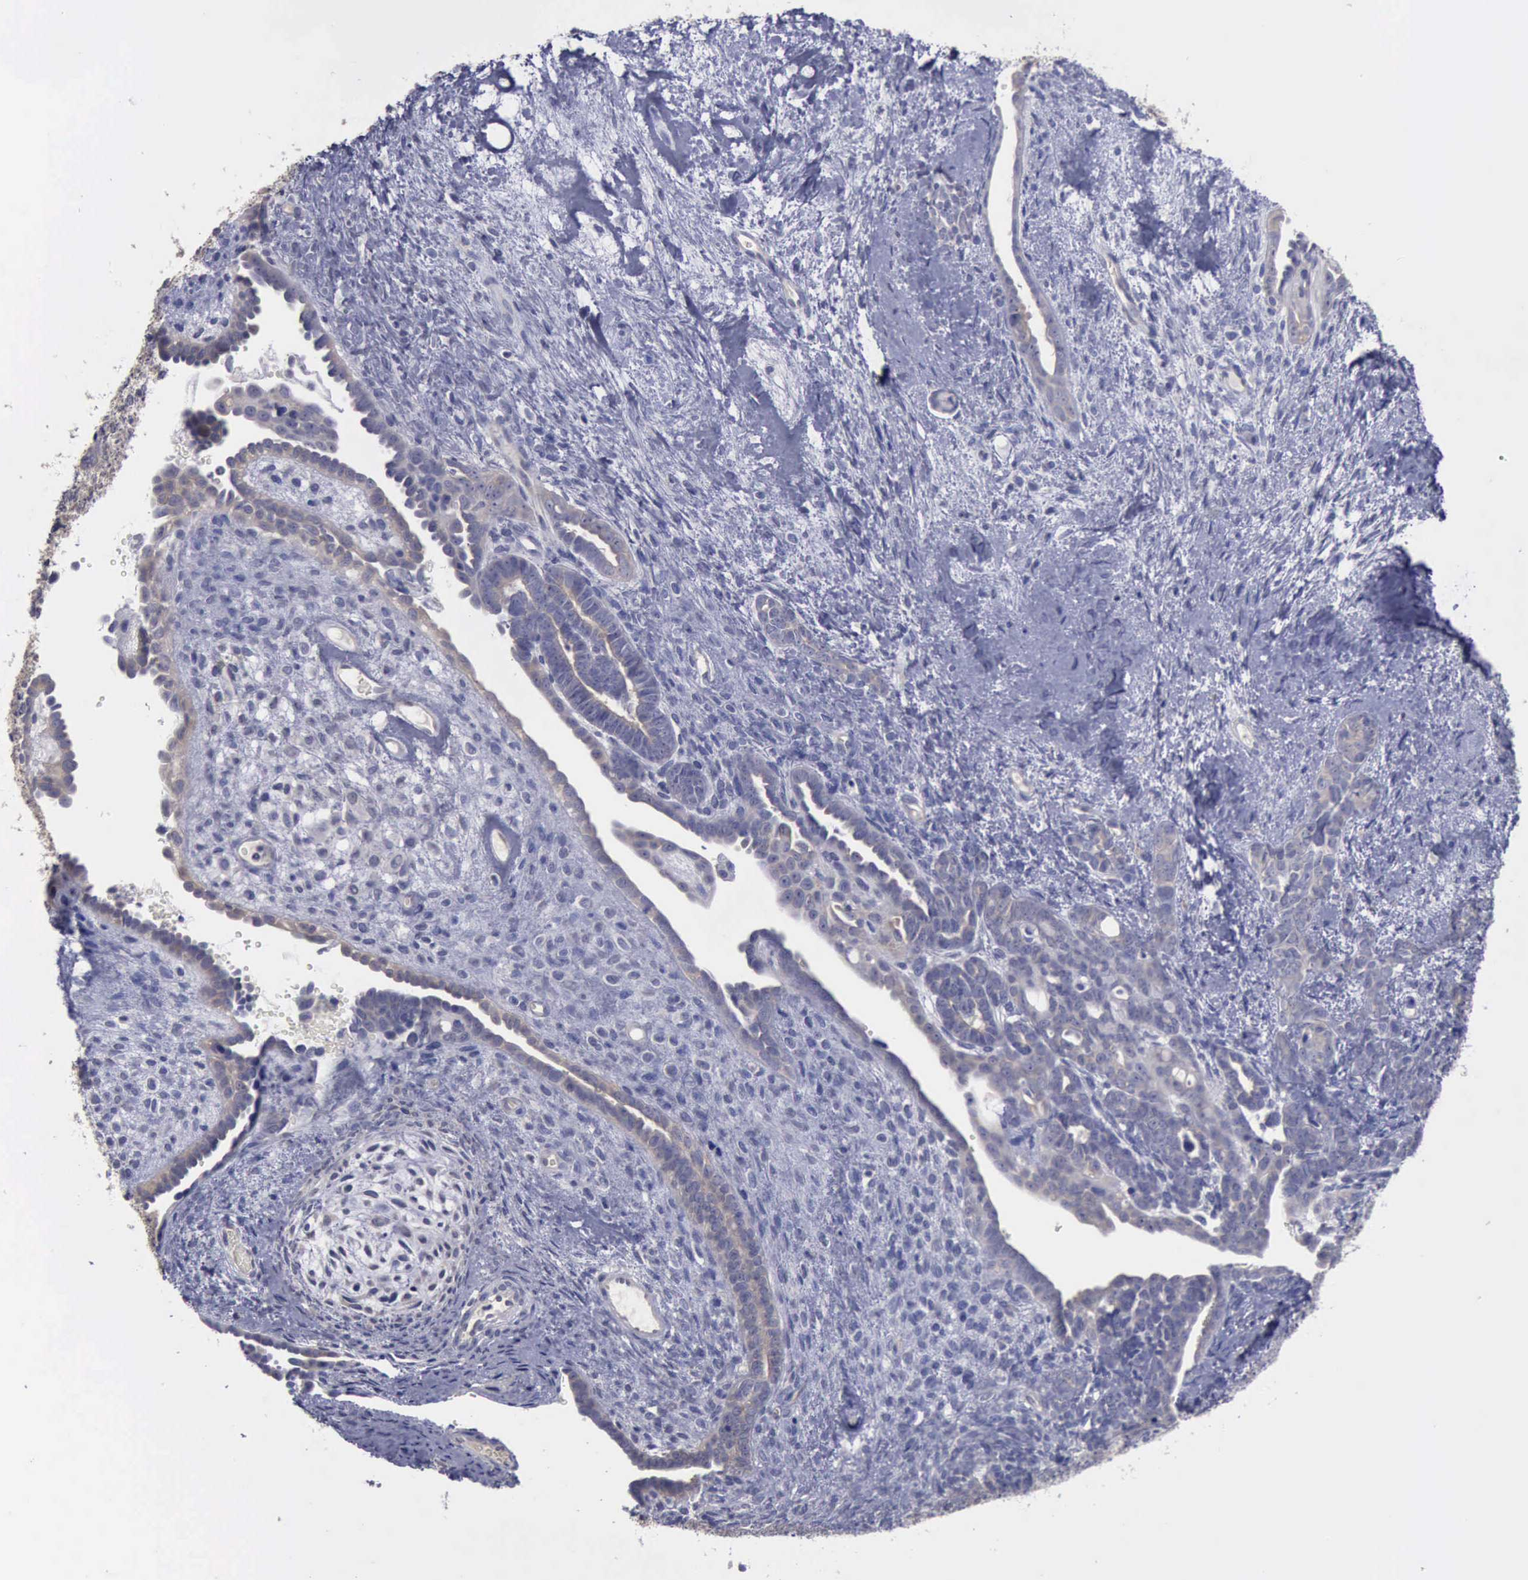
{"staining": {"intensity": "weak", "quantity": "<25%", "location": "cytoplasmic/membranous"}, "tissue": "endometrial cancer", "cell_type": "Tumor cells", "image_type": "cancer", "snomed": [{"axis": "morphology", "description": "Neoplasm, malignant, NOS"}, {"axis": "topography", "description": "Endometrium"}], "caption": "IHC of neoplasm (malignant) (endometrial) shows no expression in tumor cells. (IHC, brightfield microscopy, high magnification).", "gene": "PHKA1", "patient": {"sex": "female", "age": 74}}